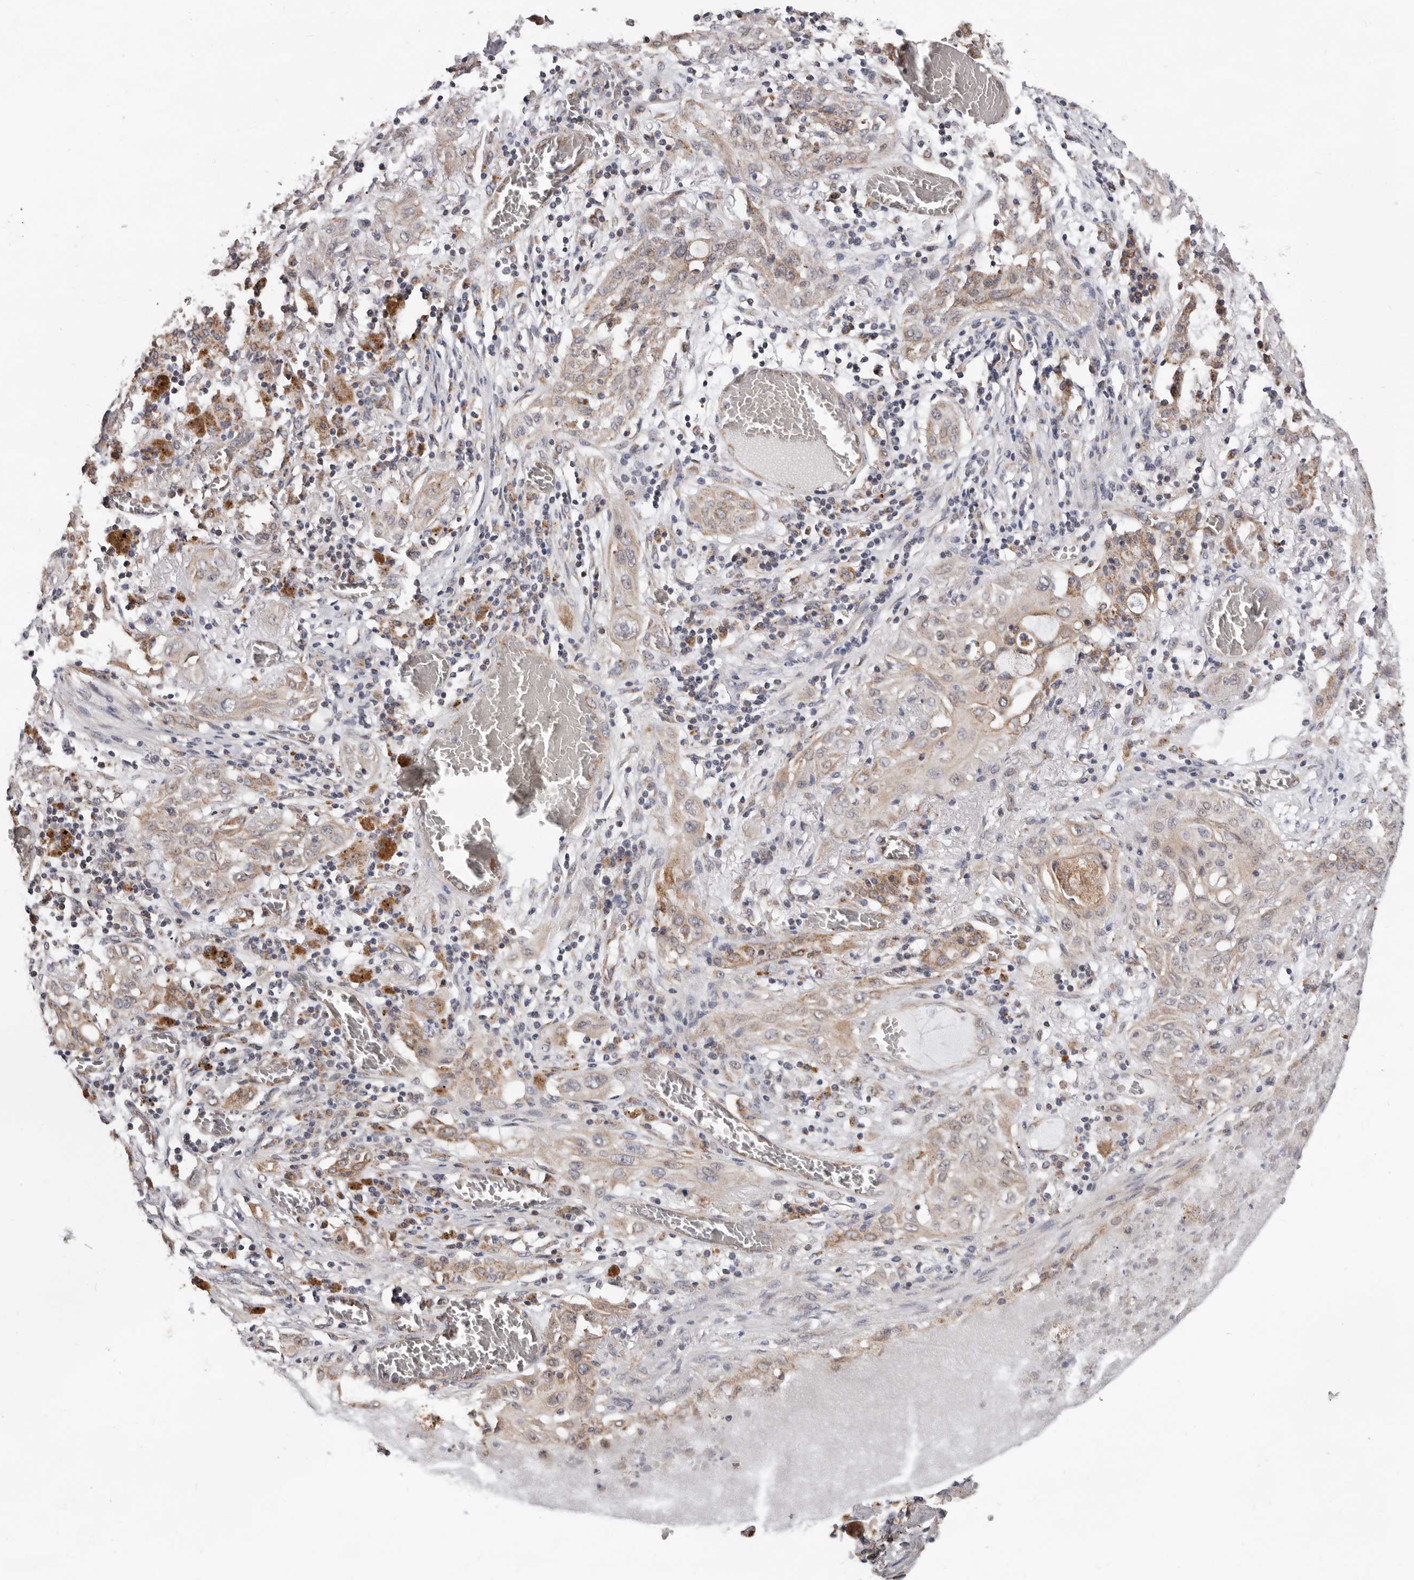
{"staining": {"intensity": "weak", "quantity": "25%-75%", "location": "cytoplasmic/membranous"}, "tissue": "lung cancer", "cell_type": "Tumor cells", "image_type": "cancer", "snomed": [{"axis": "morphology", "description": "Squamous cell carcinoma, NOS"}, {"axis": "topography", "description": "Lung"}], "caption": "Lung cancer (squamous cell carcinoma) stained with a brown dye reveals weak cytoplasmic/membranous positive staining in about 25%-75% of tumor cells.", "gene": "MRPL18", "patient": {"sex": "female", "age": 47}}